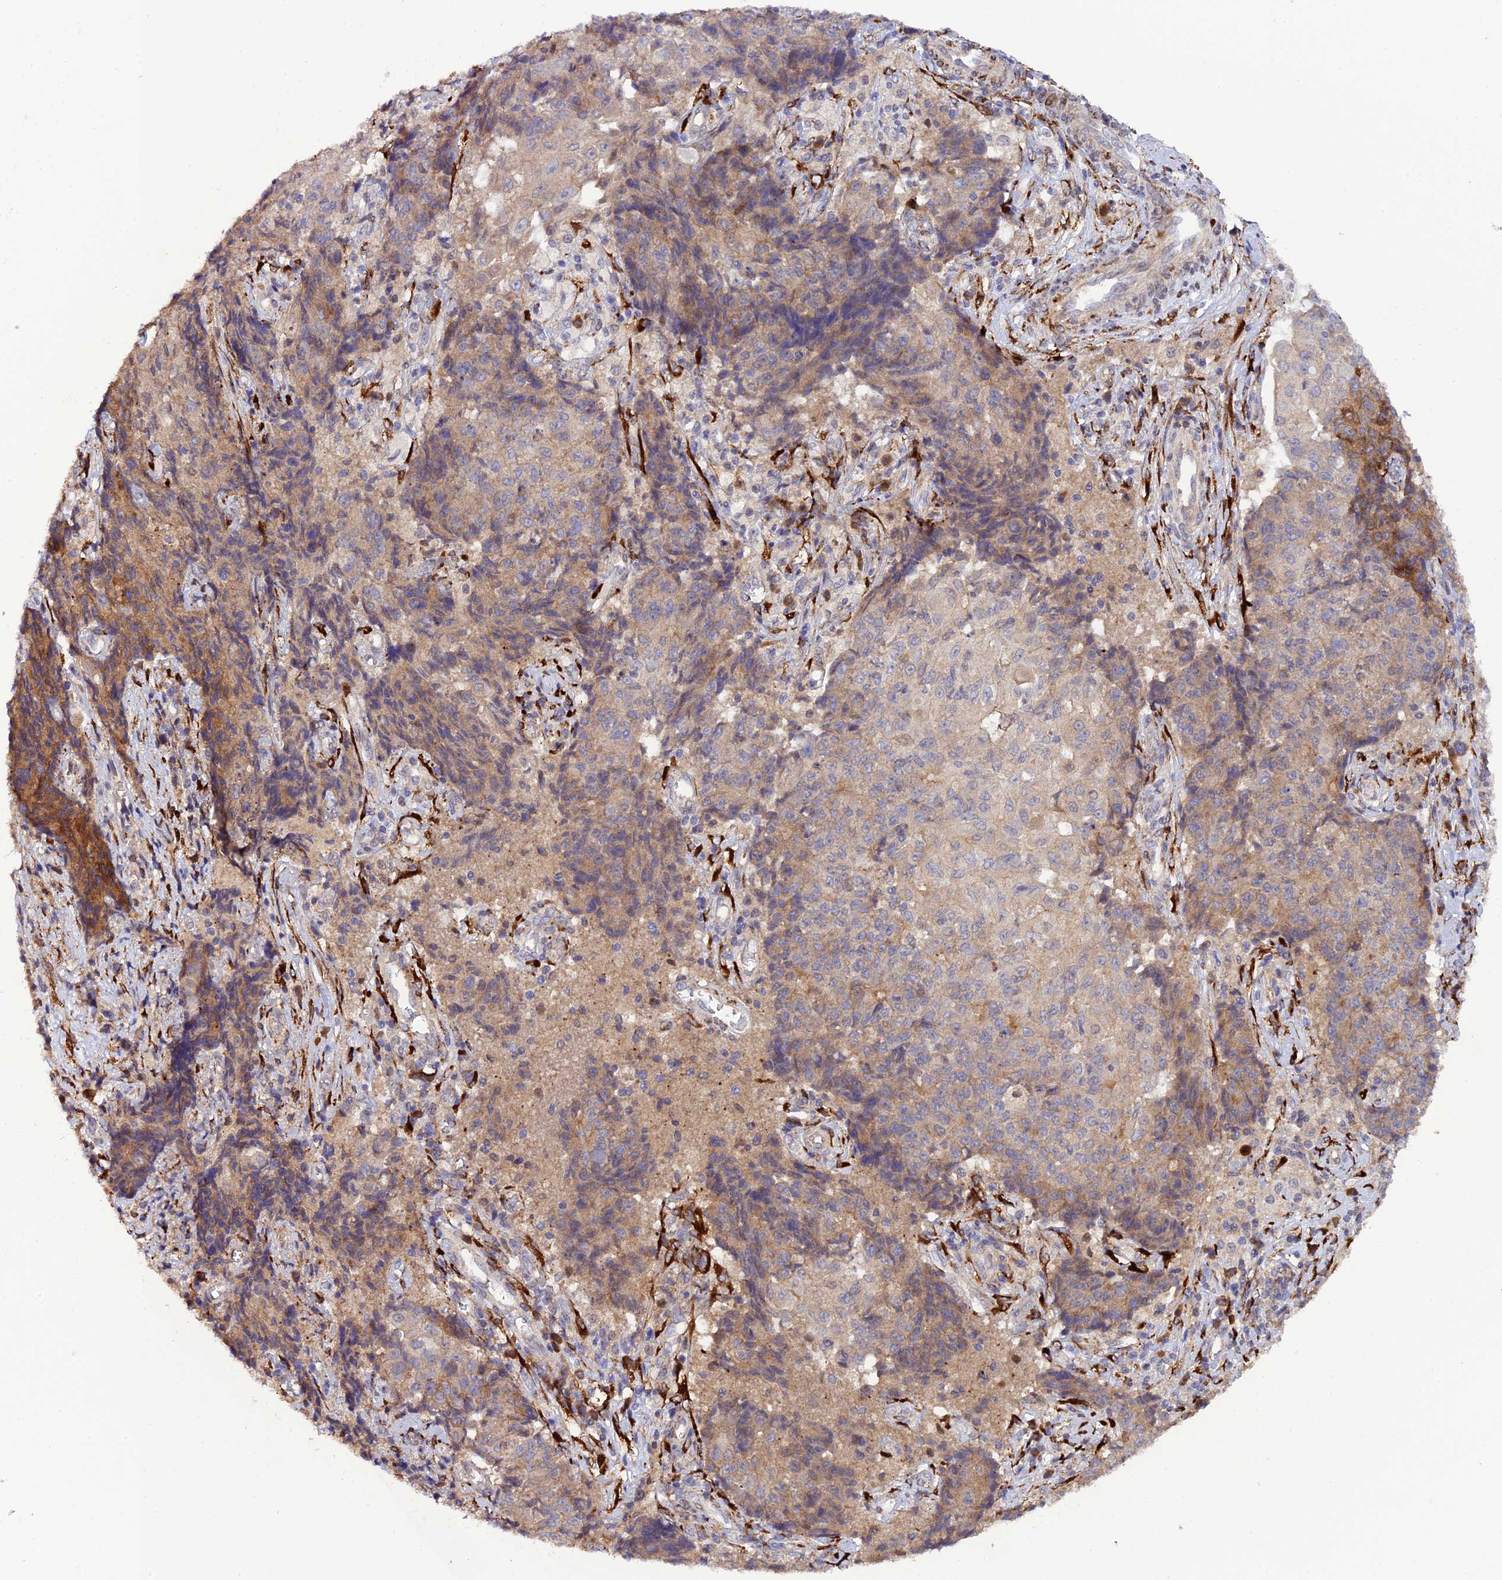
{"staining": {"intensity": "weak", "quantity": "25%-75%", "location": "cytoplasmic/membranous"}, "tissue": "ovarian cancer", "cell_type": "Tumor cells", "image_type": "cancer", "snomed": [{"axis": "morphology", "description": "Carcinoma, endometroid"}, {"axis": "topography", "description": "Ovary"}], "caption": "Immunohistochemical staining of human endometroid carcinoma (ovarian) exhibits weak cytoplasmic/membranous protein positivity in about 25%-75% of tumor cells.", "gene": "P3H3", "patient": {"sex": "female", "age": 42}}